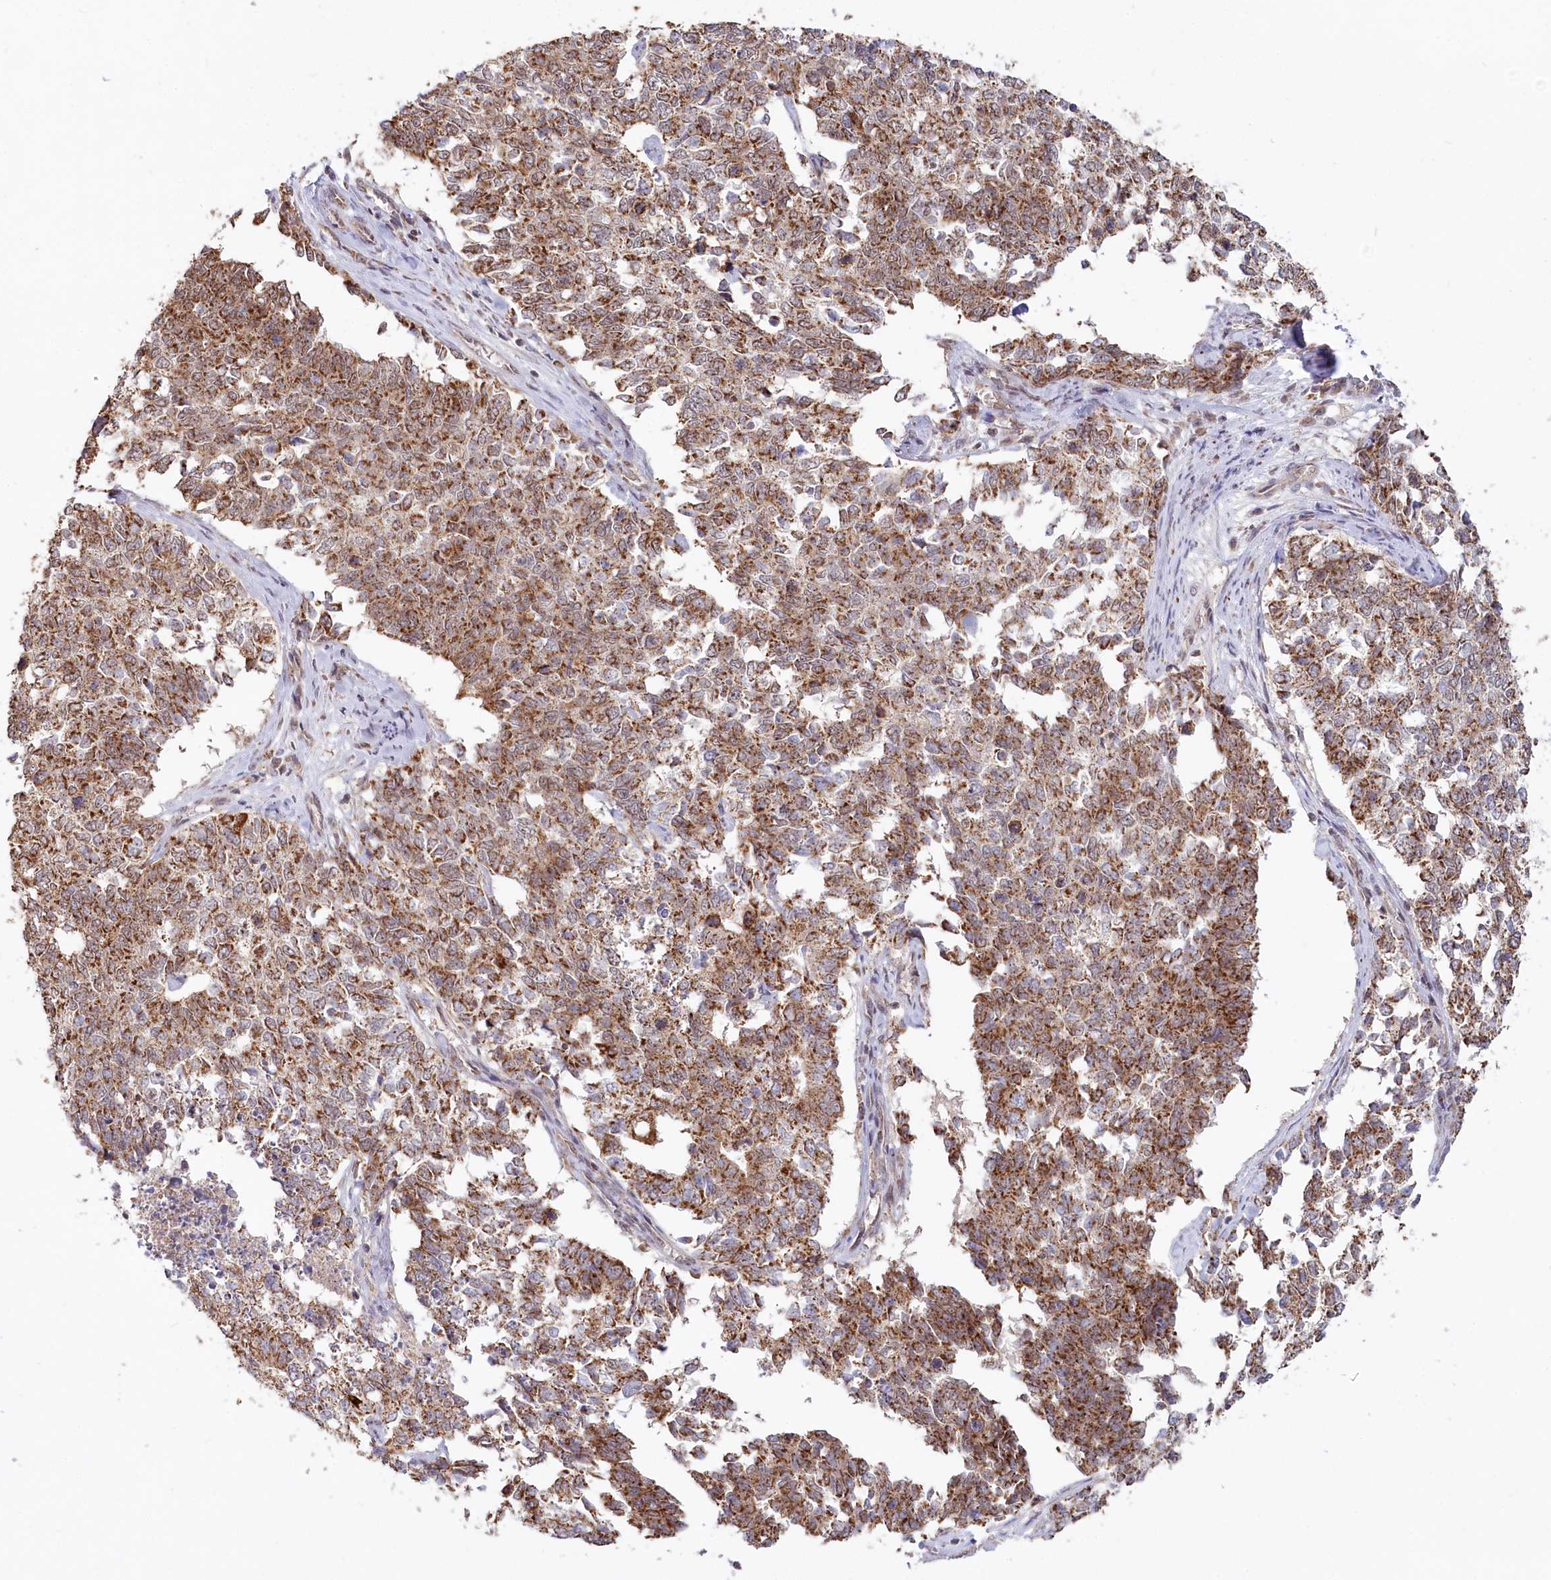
{"staining": {"intensity": "moderate", "quantity": ">75%", "location": "cytoplasmic/membranous"}, "tissue": "cervical cancer", "cell_type": "Tumor cells", "image_type": "cancer", "snomed": [{"axis": "morphology", "description": "Squamous cell carcinoma, NOS"}, {"axis": "topography", "description": "Cervix"}], "caption": "Approximately >75% of tumor cells in cervical cancer (squamous cell carcinoma) display moderate cytoplasmic/membranous protein positivity as visualized by brown immunohistochemical staining.", "gene": "RTN4IP1", "patient": {"sex": "female", "age": 63}}